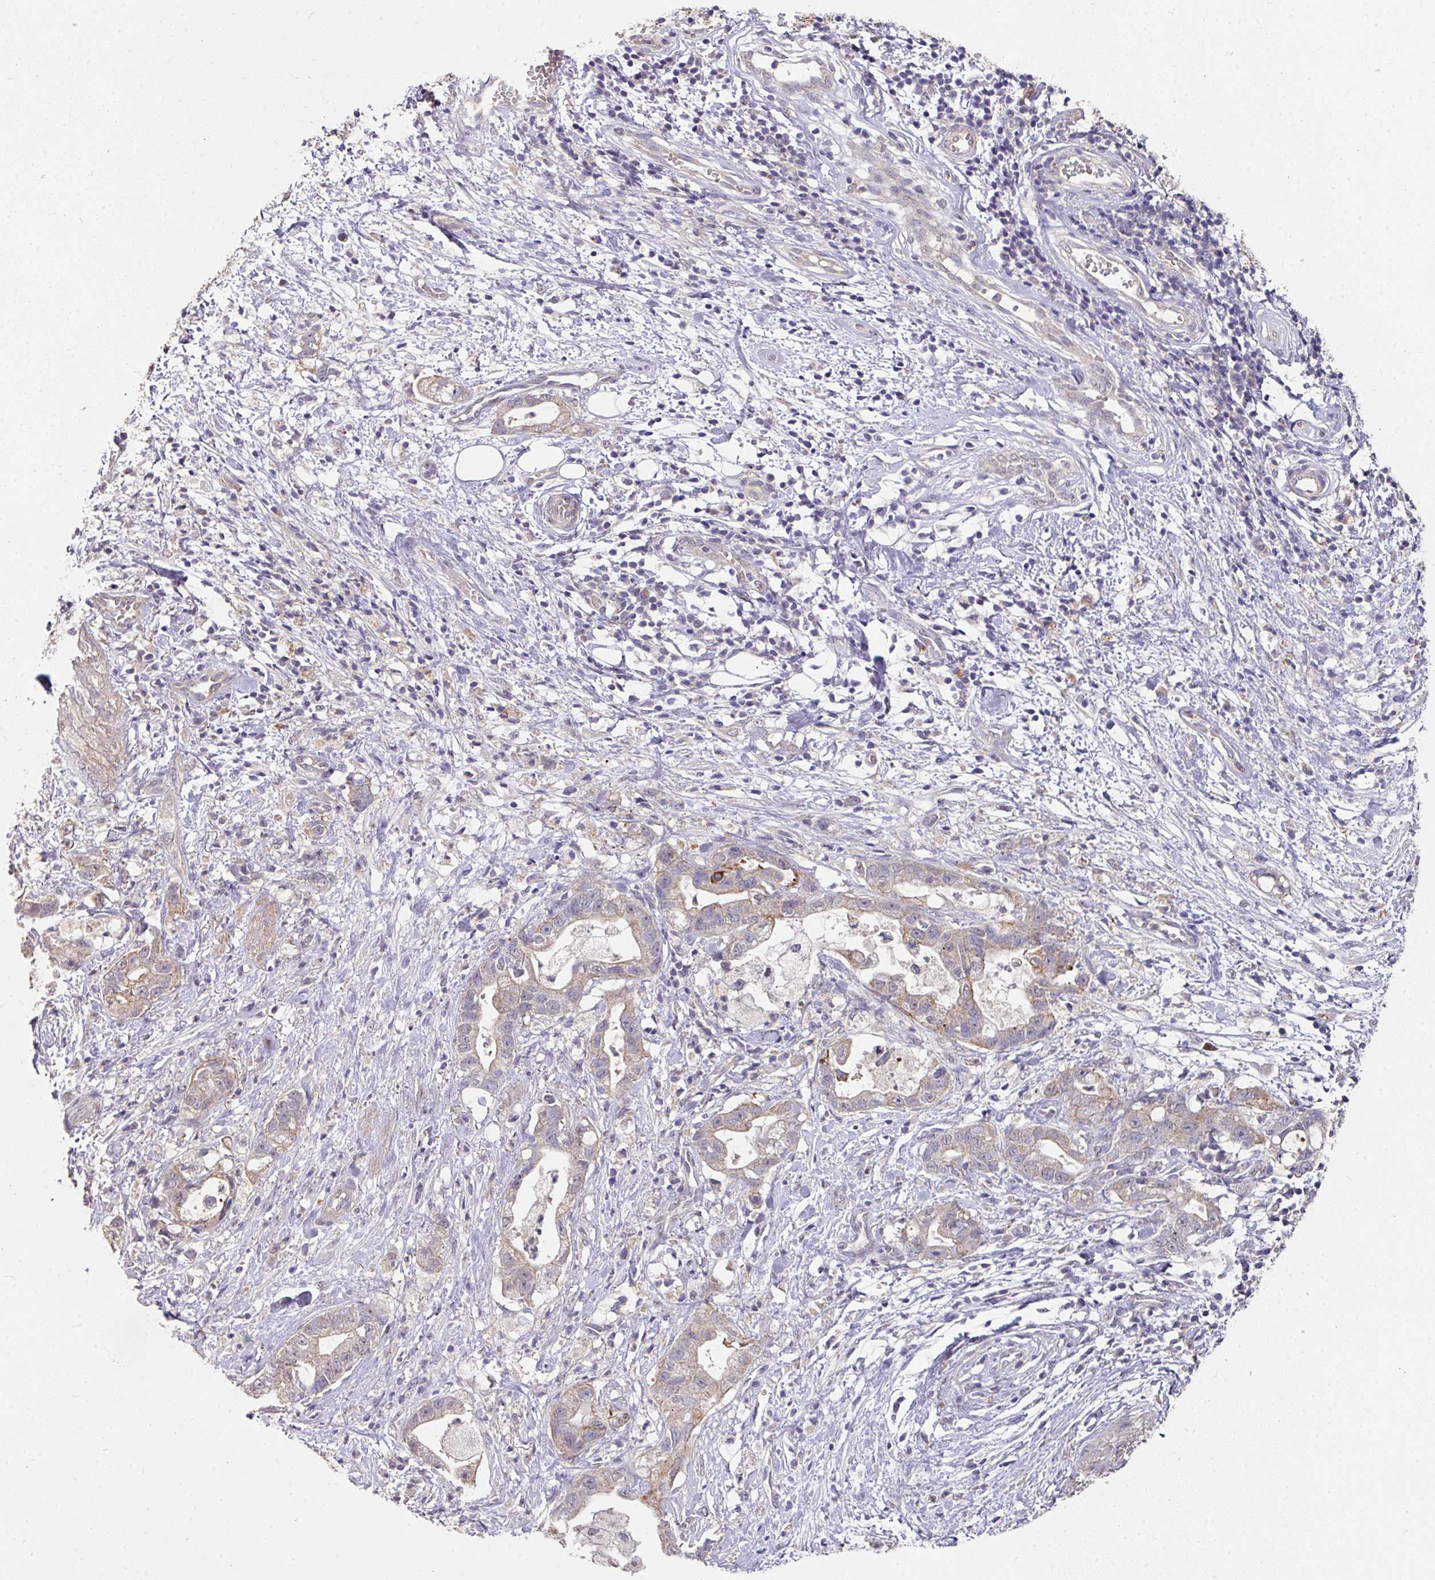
{"staining": {"intensity": "moderate", "quantity": "25%-75%", "location": "cytoplasmic/membranous"}, "tissue": "stomach cancer", "cell_type": "Tumor cells", "image_type": "cancer", "snomed": [{"axis": "morphology", "description": "Adenocarcinoma, NOS"}, {"axis": "topography", "description": "Stomach"}], "caption": "Protein expression analysis of stomach cancer (adenocarcinoma) exhibits moderate cytoplasmic/membranous positivity in approximately 25%-75% of tumor cells. (DAB (3,3'-diaminobenzidine) IHC with brightfield microscopy, high magnification).", "gene": "EXTL3", "patient": {"sex": "male", "age": 55}}